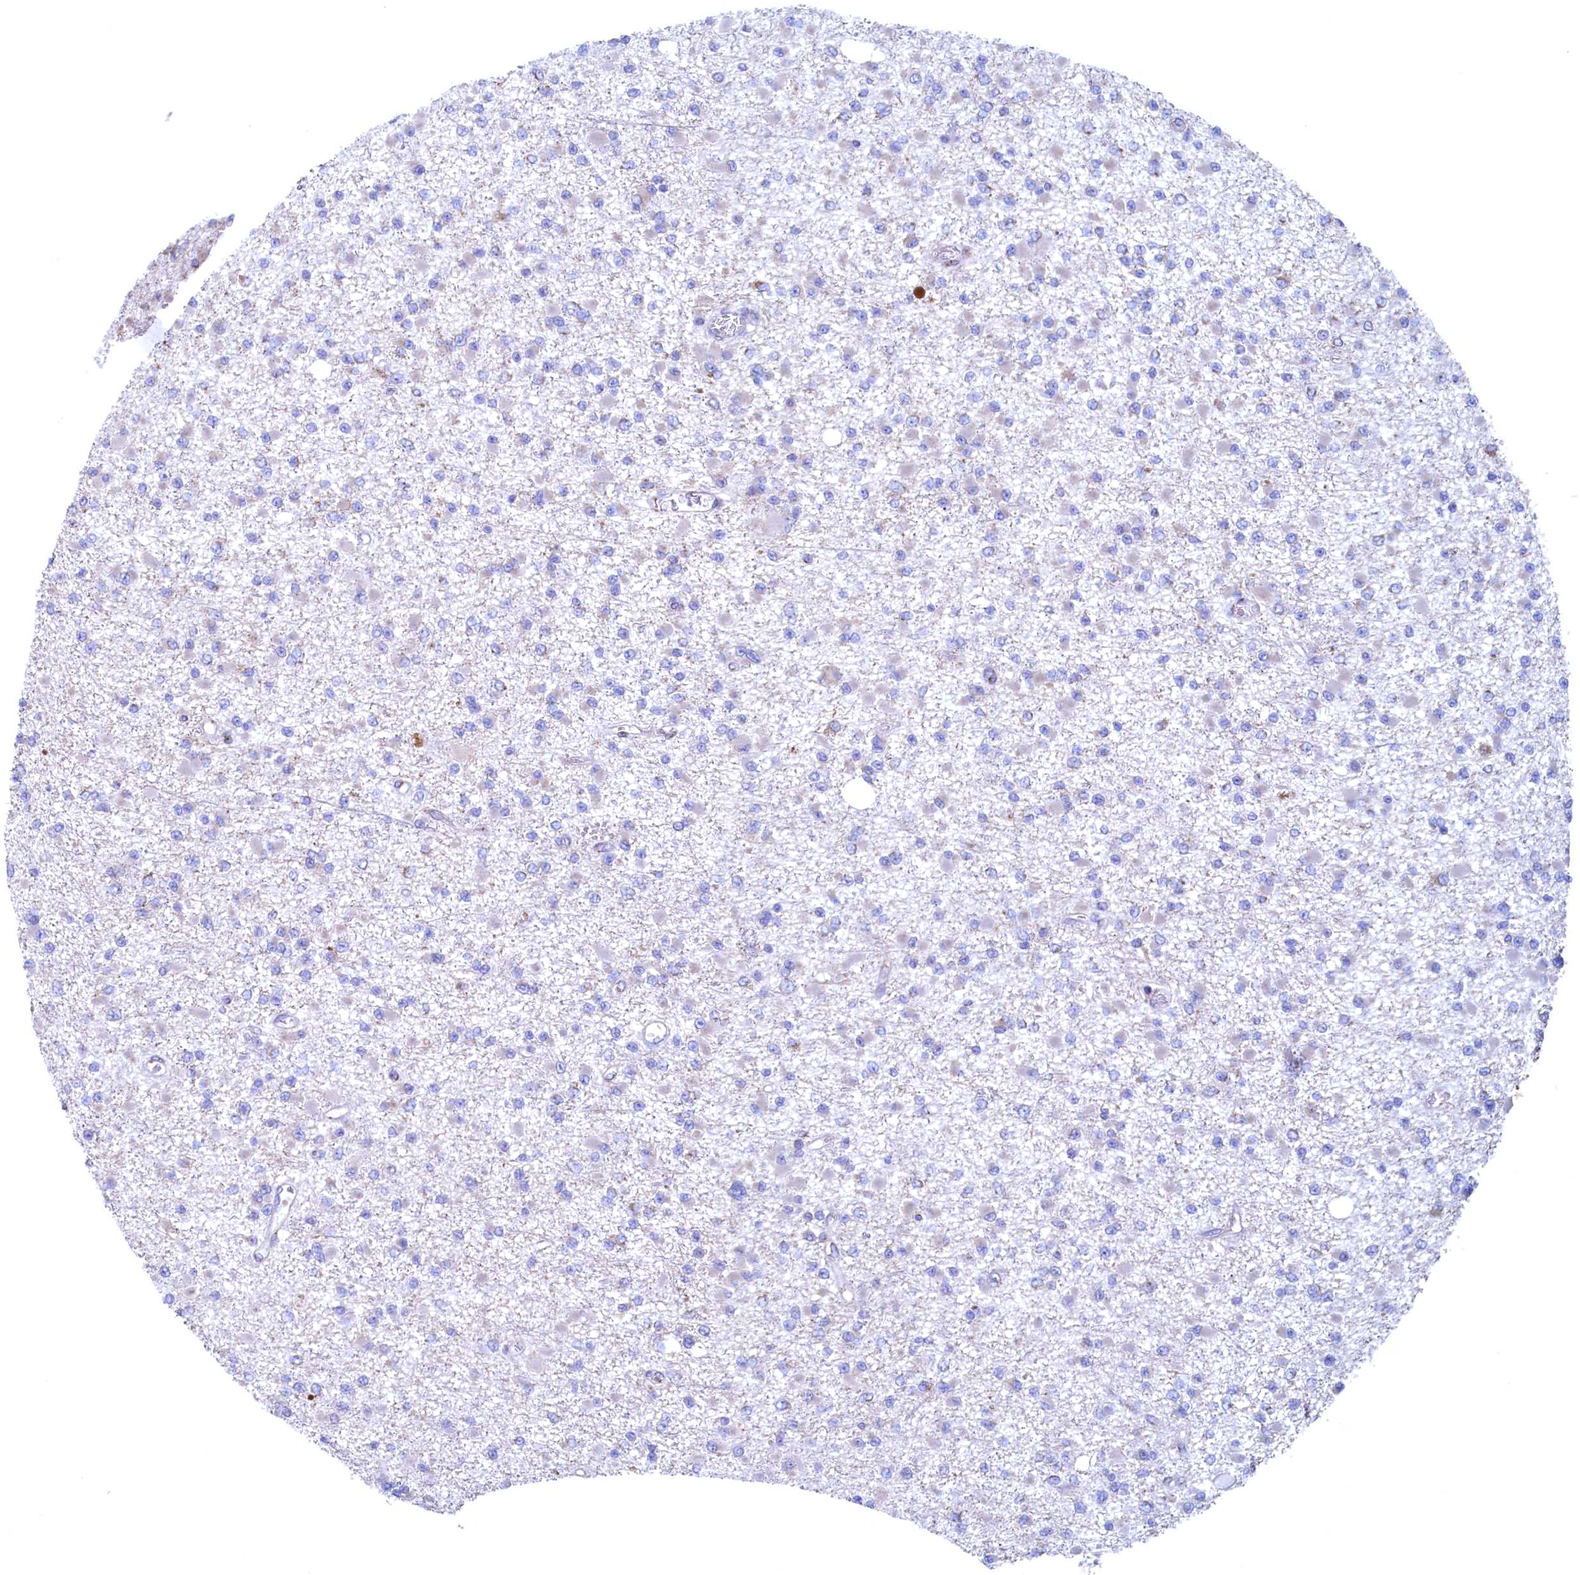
{"staining": {"intensity": "negative", "quantity": "none", "location": "none"}, "tissue": "glioma", "cell_type": "Tumor cells", "image_type": "cancer", "snomed": [{"axis": "morphology", "description": "Glioma, malignant, Low grade"}, {"axis": "topography", "description": "Brain"}], "caption": "Protein analysis of glioma displays no significant staining in tumor cells.", "gene": "MTFMT", "patient": {"sex": "female", "age": 22}}